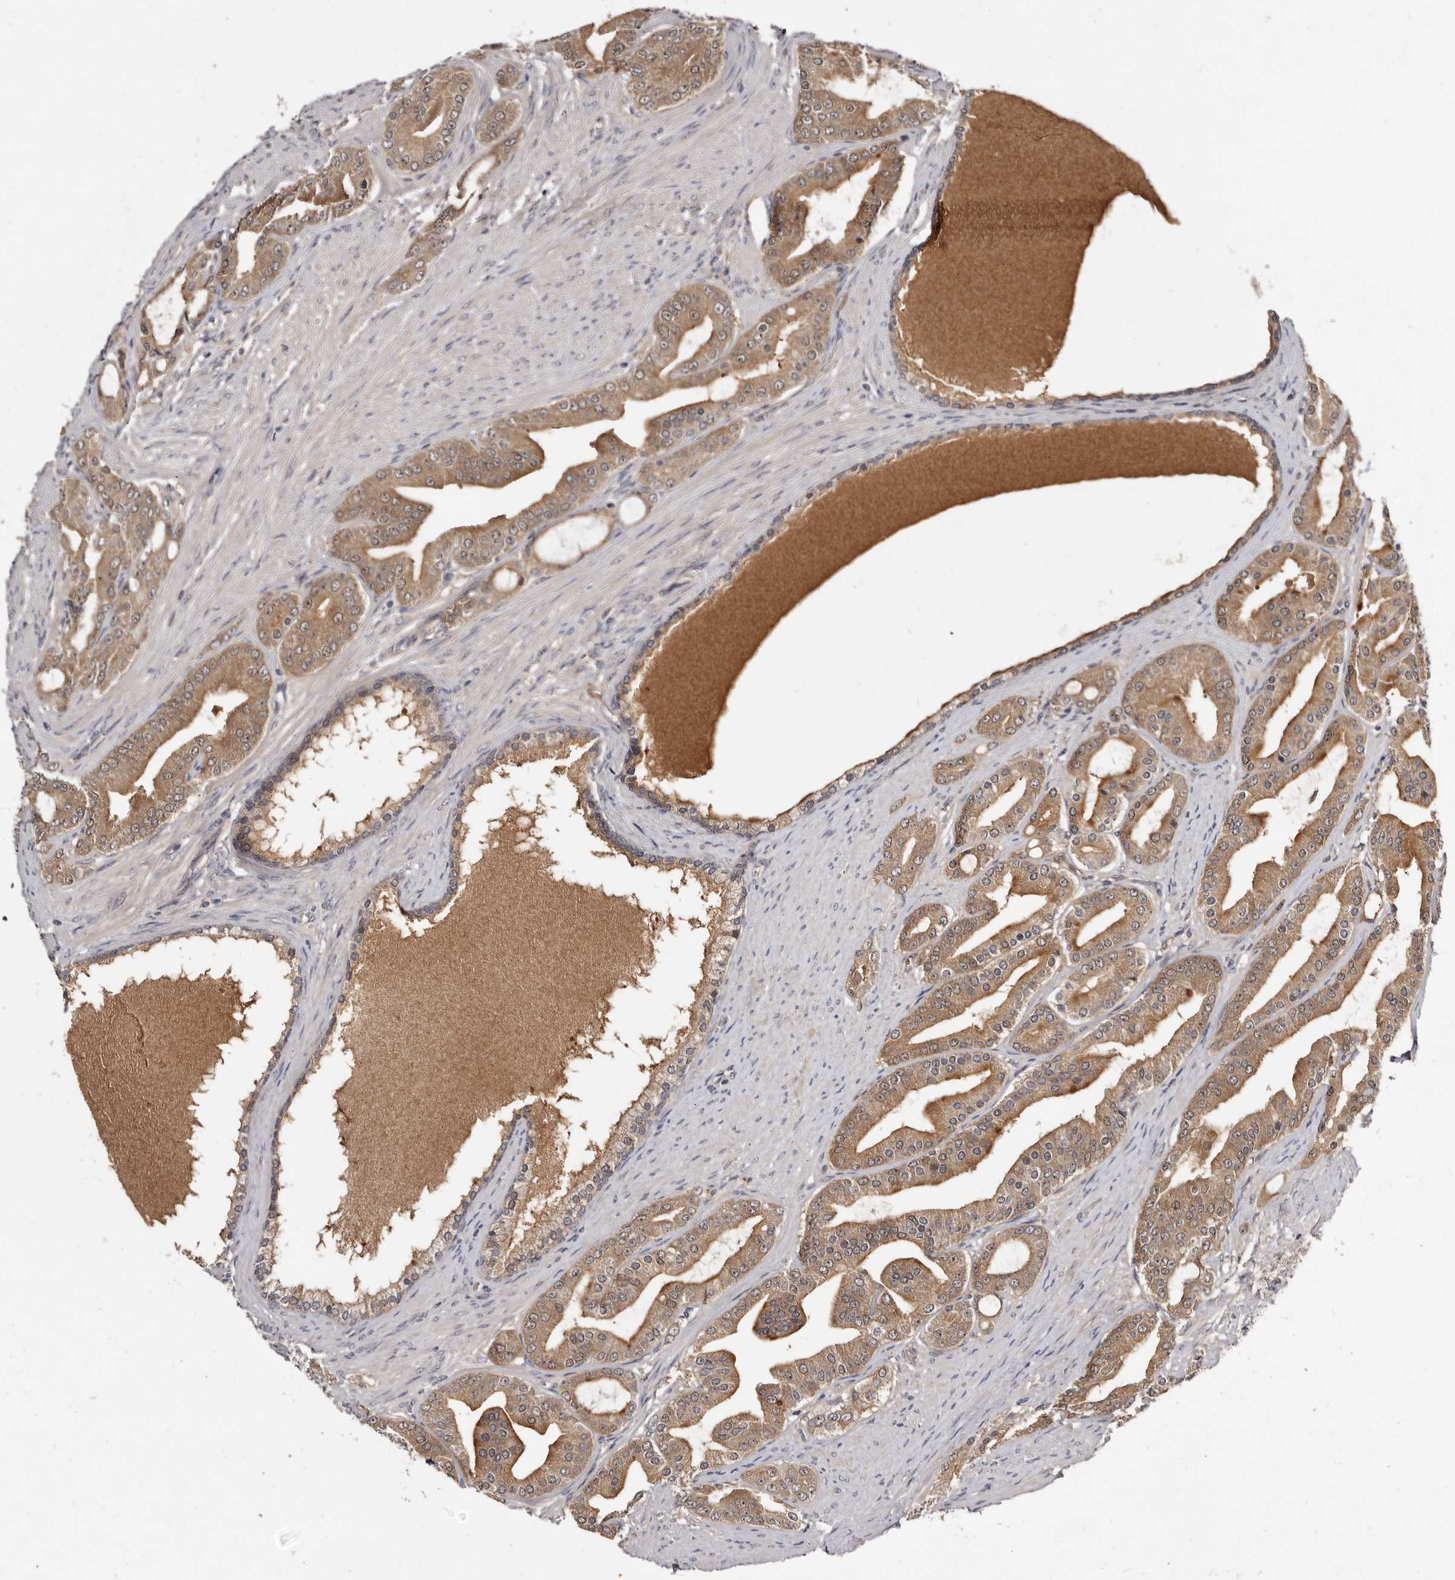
{"staining": {"intensity": "moderate", "quantity": ">75%", "location": "cytoplasmic/membranous"}, "tissue": "prostate cancer", "cell_type": "Tumor cells", "image_type": "cancer", "snomed": [{"axis": "morphology", "description": "Adenocarcinoma, High grade"}, {"axis": "topography", "description": "Prostate"}], "caption": "Adenocarcinoma (high-grade) (prostate) stained with DAB immunohistochemistry (IHC) exhibits medium levels of moderate cytoplasmic/membranous positivity in about >75% of tumor cells. The protein of interest is shown in brown color, while the nuclei are stained blue.", "gene": "INAVA", "patient": {"sex": "male", "age": 60}}